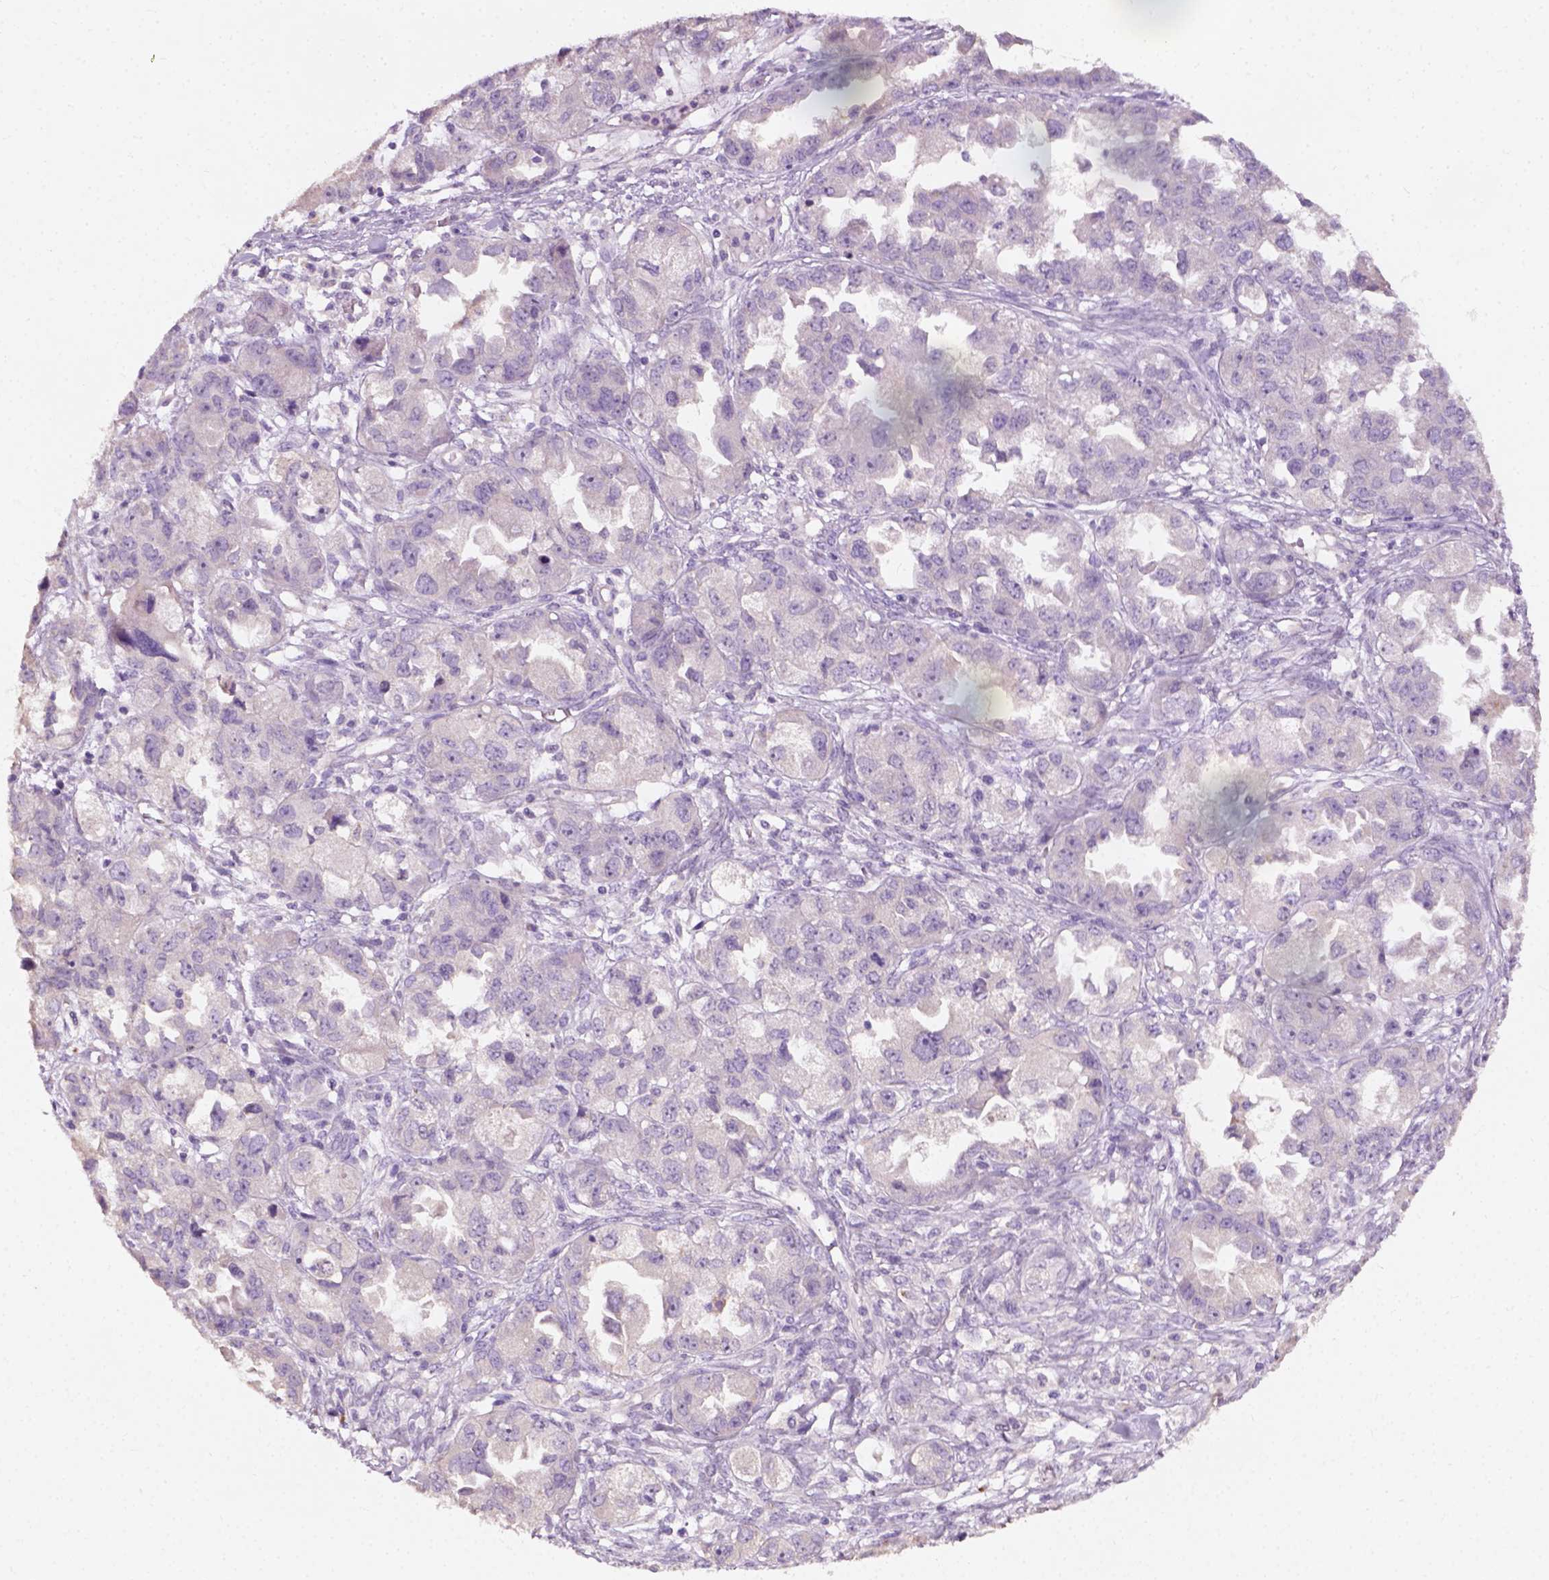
{"staining": {"intensity": "negative", "quantity": "none", "location": "none"}, "tissue": "ovarian cancer", "cell_type": "Tumor cells", "image_type": "cancer", "snomed": [{"axis": "morphology", "description": "Cystadenocarcinoma, serous, NOS"}, {"axis": "topography", "description": "Ovary"}], "caption": "Human ovarian cancer (serous cystadenocarcinoma) stained for a protein using immunohistochemistry exhibits no positivity in tumor cells.", "gene": "DHCR24", "patient": {"sex": "female", "age": 84}}